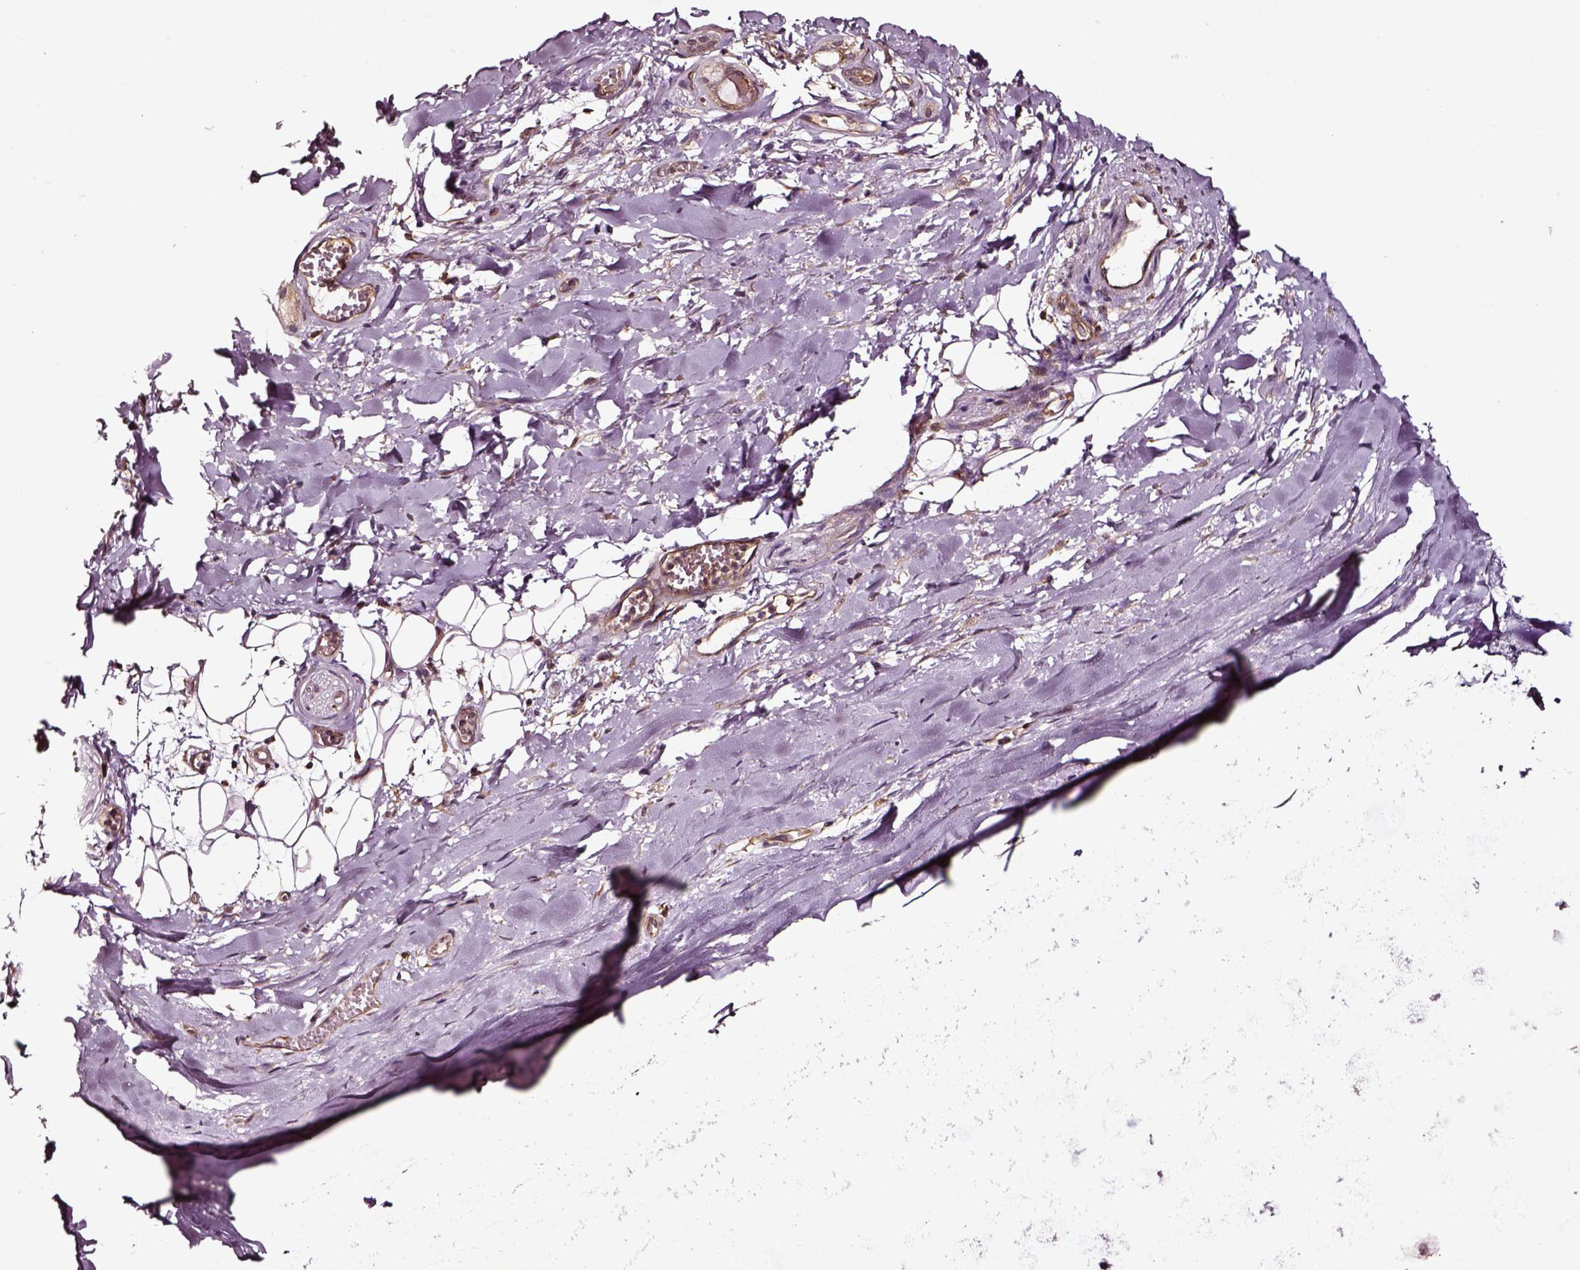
{"staining": {"intensity": "weak", "quantity": ">75%", "location": "cytoplasmic/membranous"}, "tissue": "adipose tissue", "cell_type": "Adipocytes", "image_type": "normal", "snomed": [{"axis": "morphology", "description": "Normal tissue, NOS"}, {"axis": "topography", "description": "Cartilage tissue"}, {"axis": "topography", "description": "Nasopharynx"}, {"axis": "topography", "description": "Thyroid gland"}], "caption": "Protein expression by immunohistochemistry exhibits weak cytoplasmic/membranous expression in approximately >75% of adipocytes in normal adipose tissue.", "gene": "RASSF5", "patient": {"sex": "male", "age": 63}}